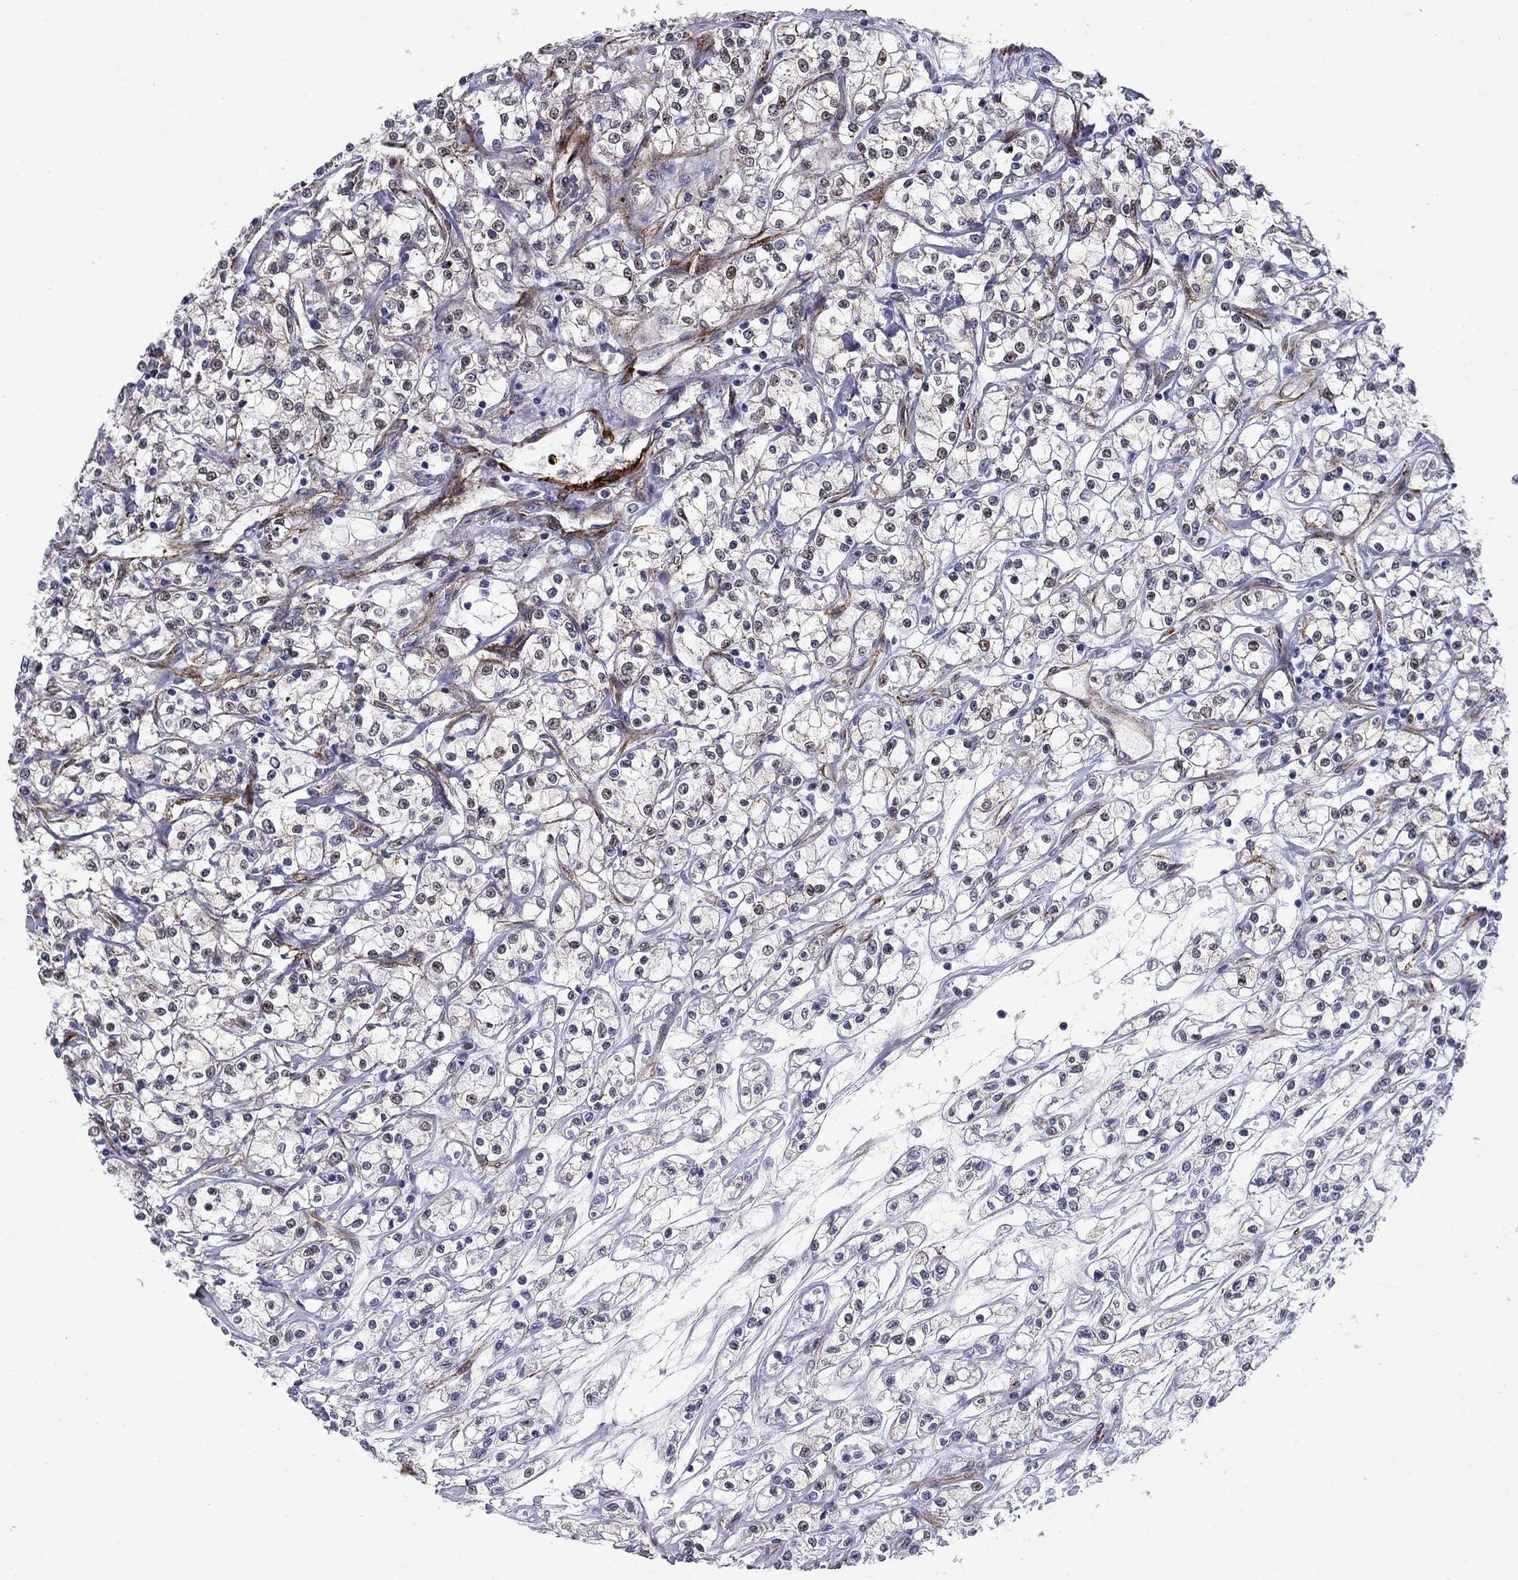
{"staining": {"intensity": "negative", "quantity": "none", "location": "none"}, "tissue": "renal cancer", "cell_type": "Tumor cells", "image_type": "cancer", "snomed": [{"axis": "morphology", "description": "Adenocarcinoma, NOS"}, {"axis": "topography", "description": "Kidney"}], "caption": "This micrograph is of renal cancer stained with IHC to label a protein in brown with the nuclei are counter-stained blue. There is no positivity in tumor cells.", "gene": "KRBA1", "patient": {"sex": "female", "age": 59}}